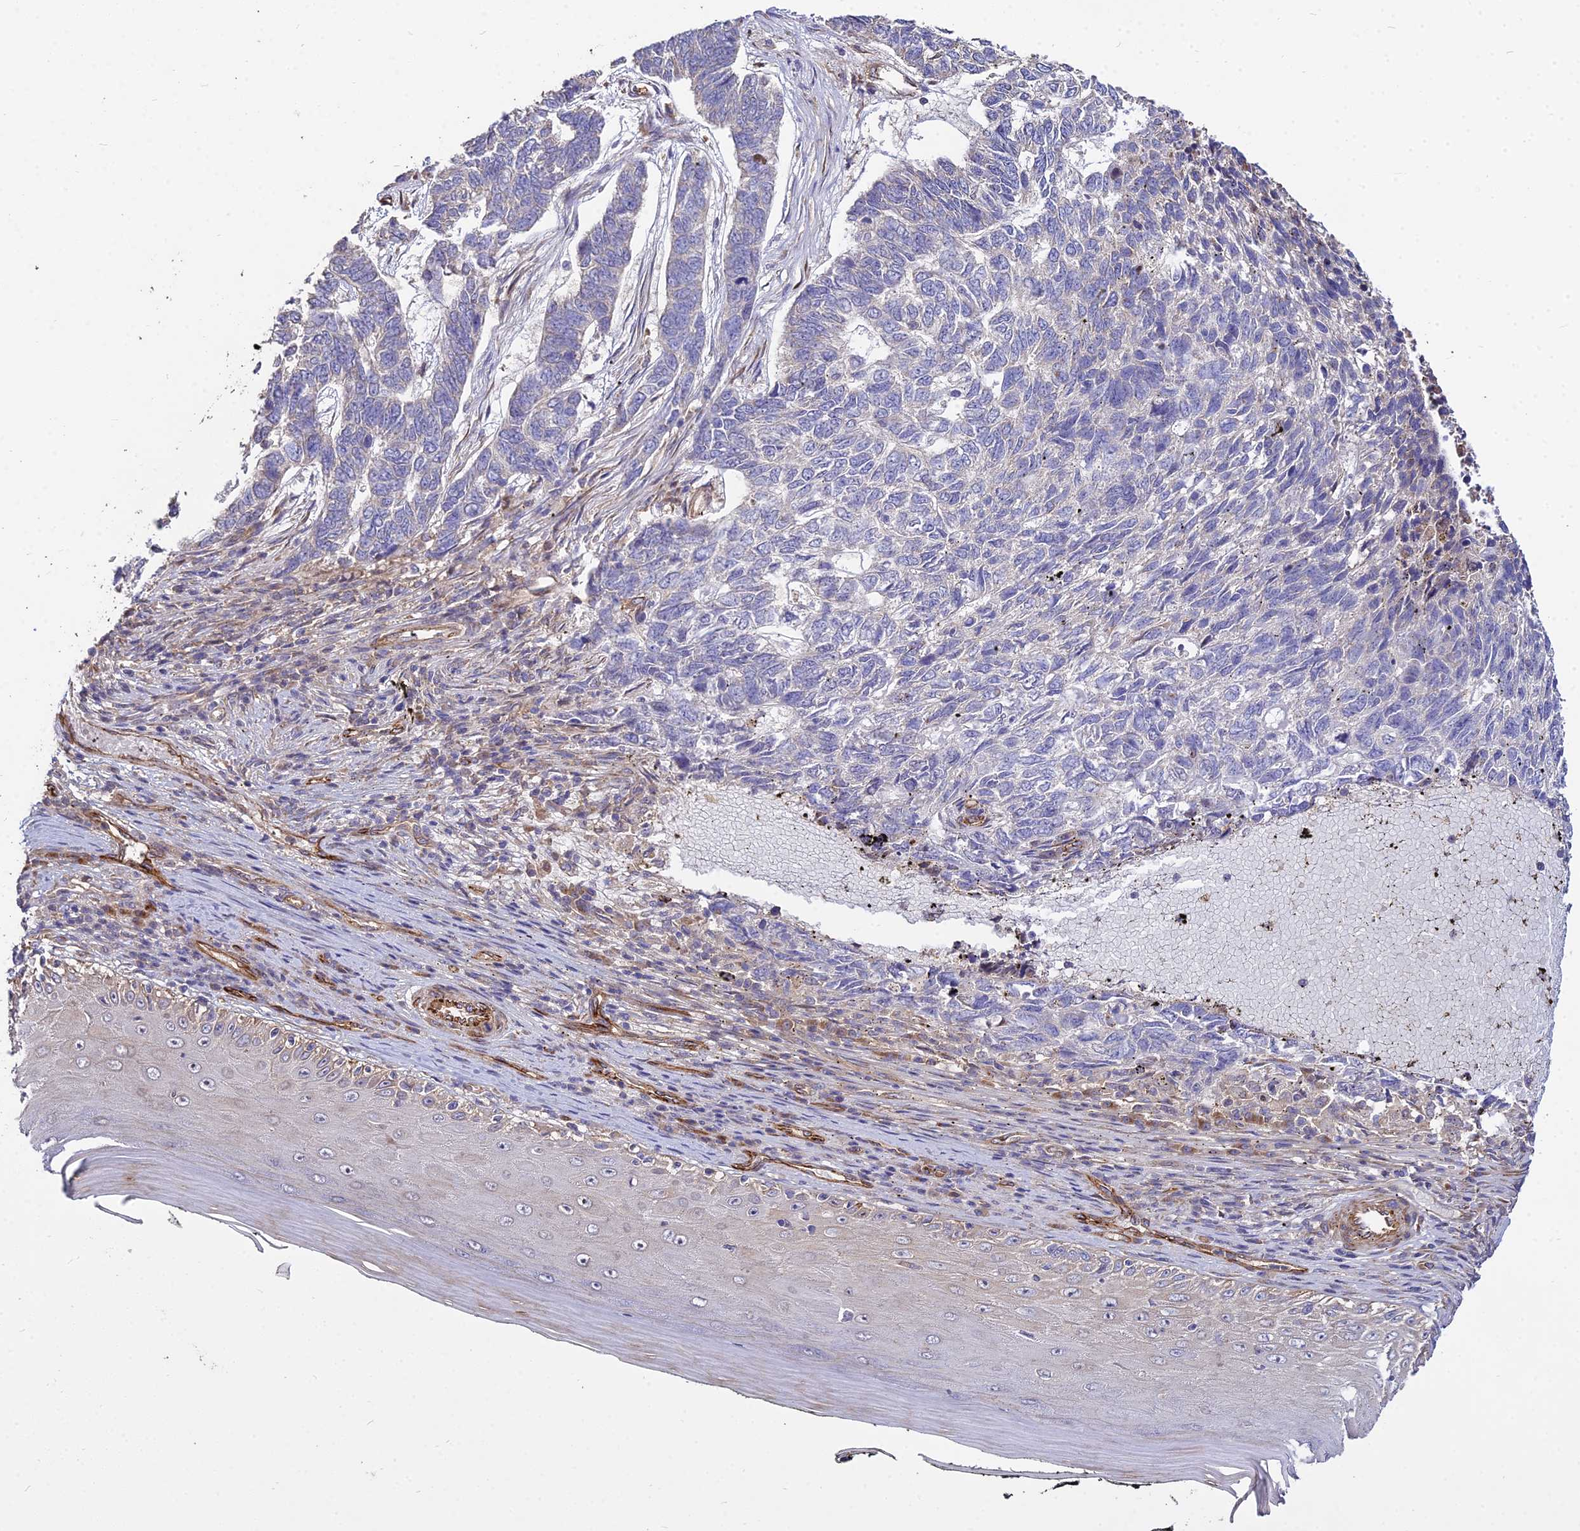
{"staining": {"intensity": "negative", "quantity": "none", "location": "none"}, "tissue": "skin cancer", "cell_type": "Tumor cells", "image_type": "cancer", "snomed": [{"axis": "morphology", "description": "Basal cell carcinoma"}, {"axis": "topography", "description": "Skin"}], "caption": "This is an immunohistochemistry (IHC) histopathology image of human skin cancer (basal cell carcinoma). There is no positivity in tumor cells.", "gene": "GRTP1", "patient": {"sex": "female", "age": 65}}